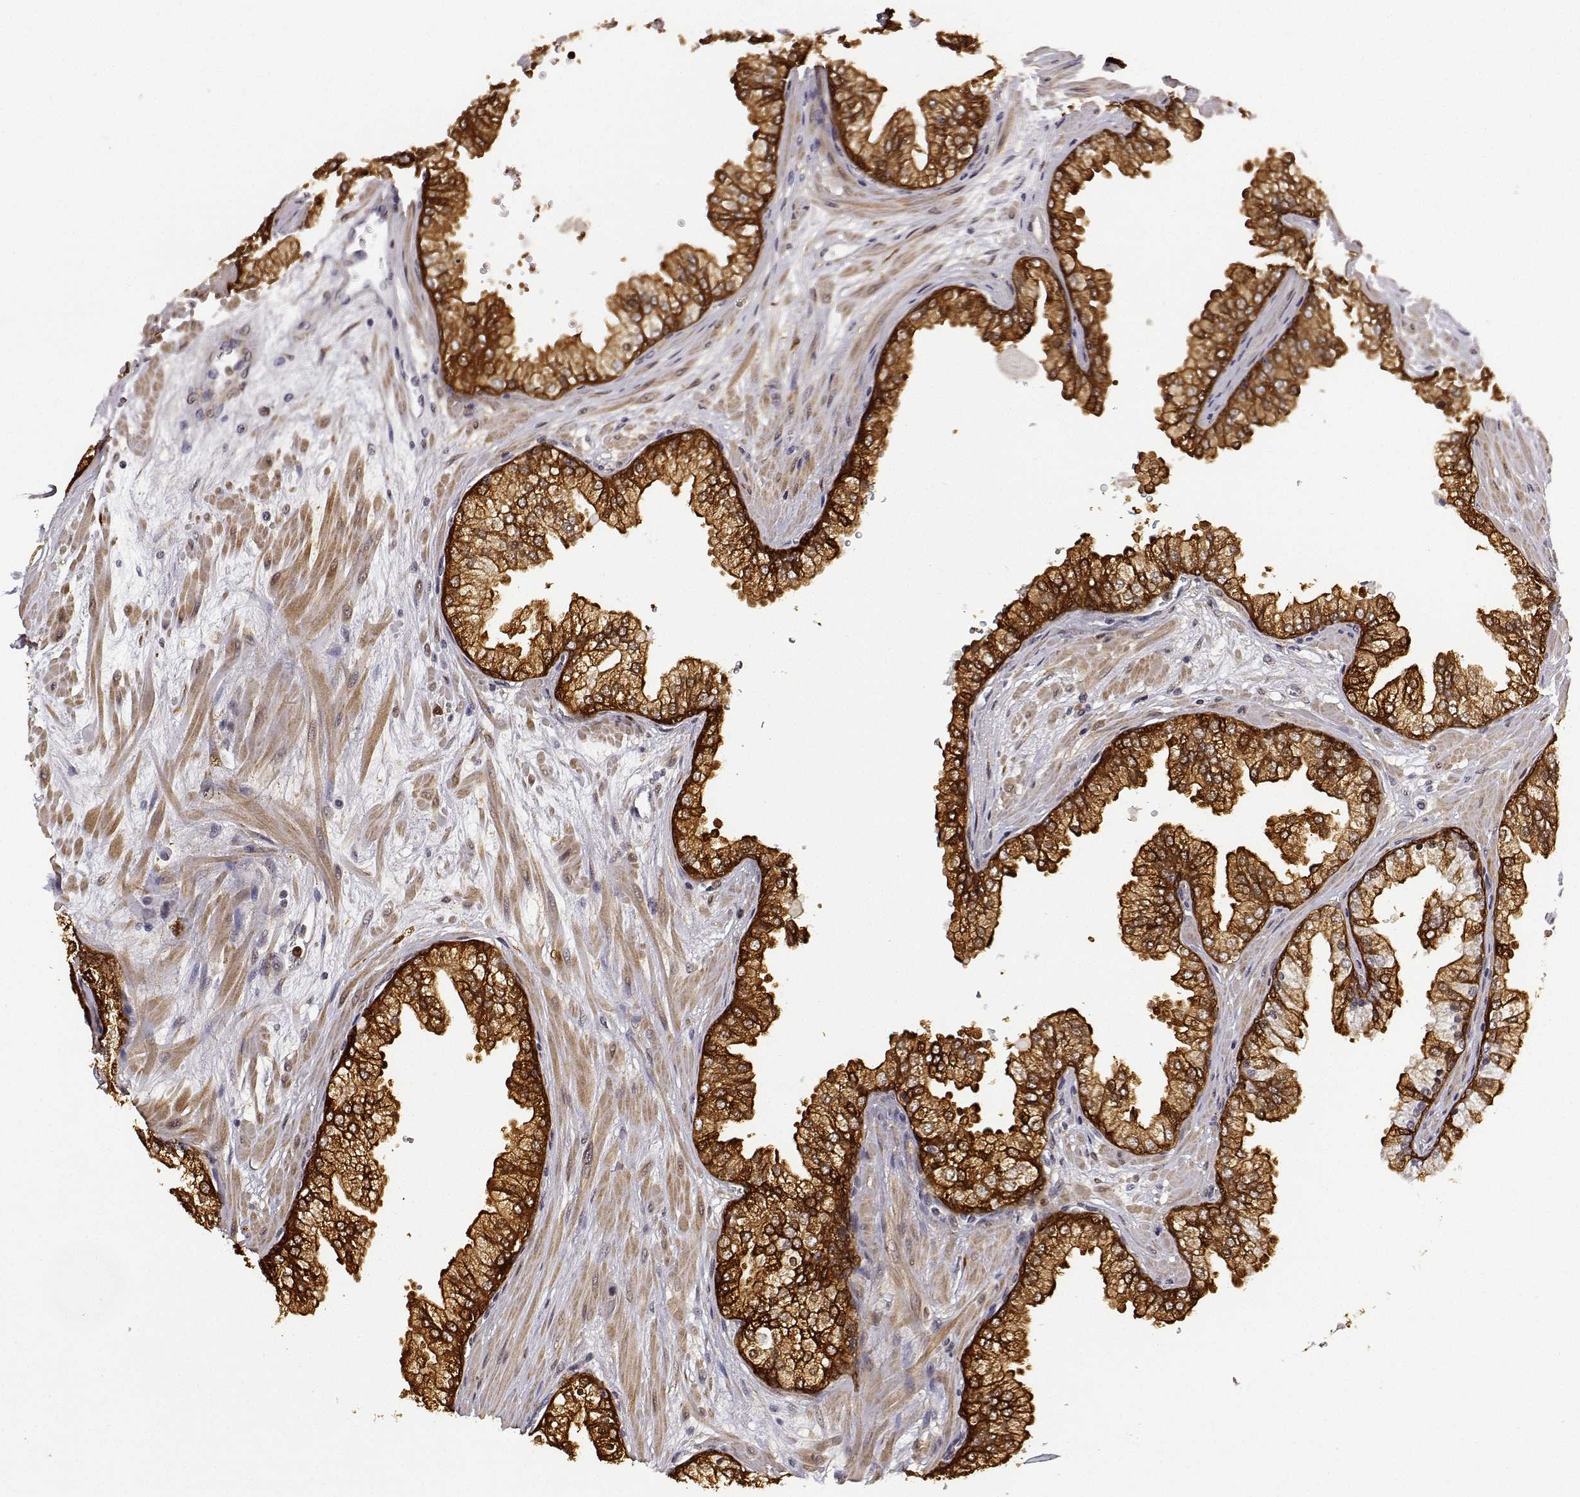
{"staining": {"intensity": "strong", "quantity": ">75%", "location": "cytoplasmic/membranous"}, "tissue": "prostate", "cell_type": "Glandular cells", "image_type": "normal", "snomed": [{"axis": "morphology", "description": "Normal tissue, NOS"}, {"axis": "topography", "description": "Prostate"}, {"axis": "topography", "description": "Peripheral nerve tissue"}], "caption": "The immunohistochemical stain labels strong cytoplasmic/membranous staining in glandular cells of normal prostate. (DAB (3,3'-diaminobenzidine) = brown stain, brightfield microscopy at high magnification).", "gene": "PHGDH", "patient": {"sex": "male", "age": 61}}